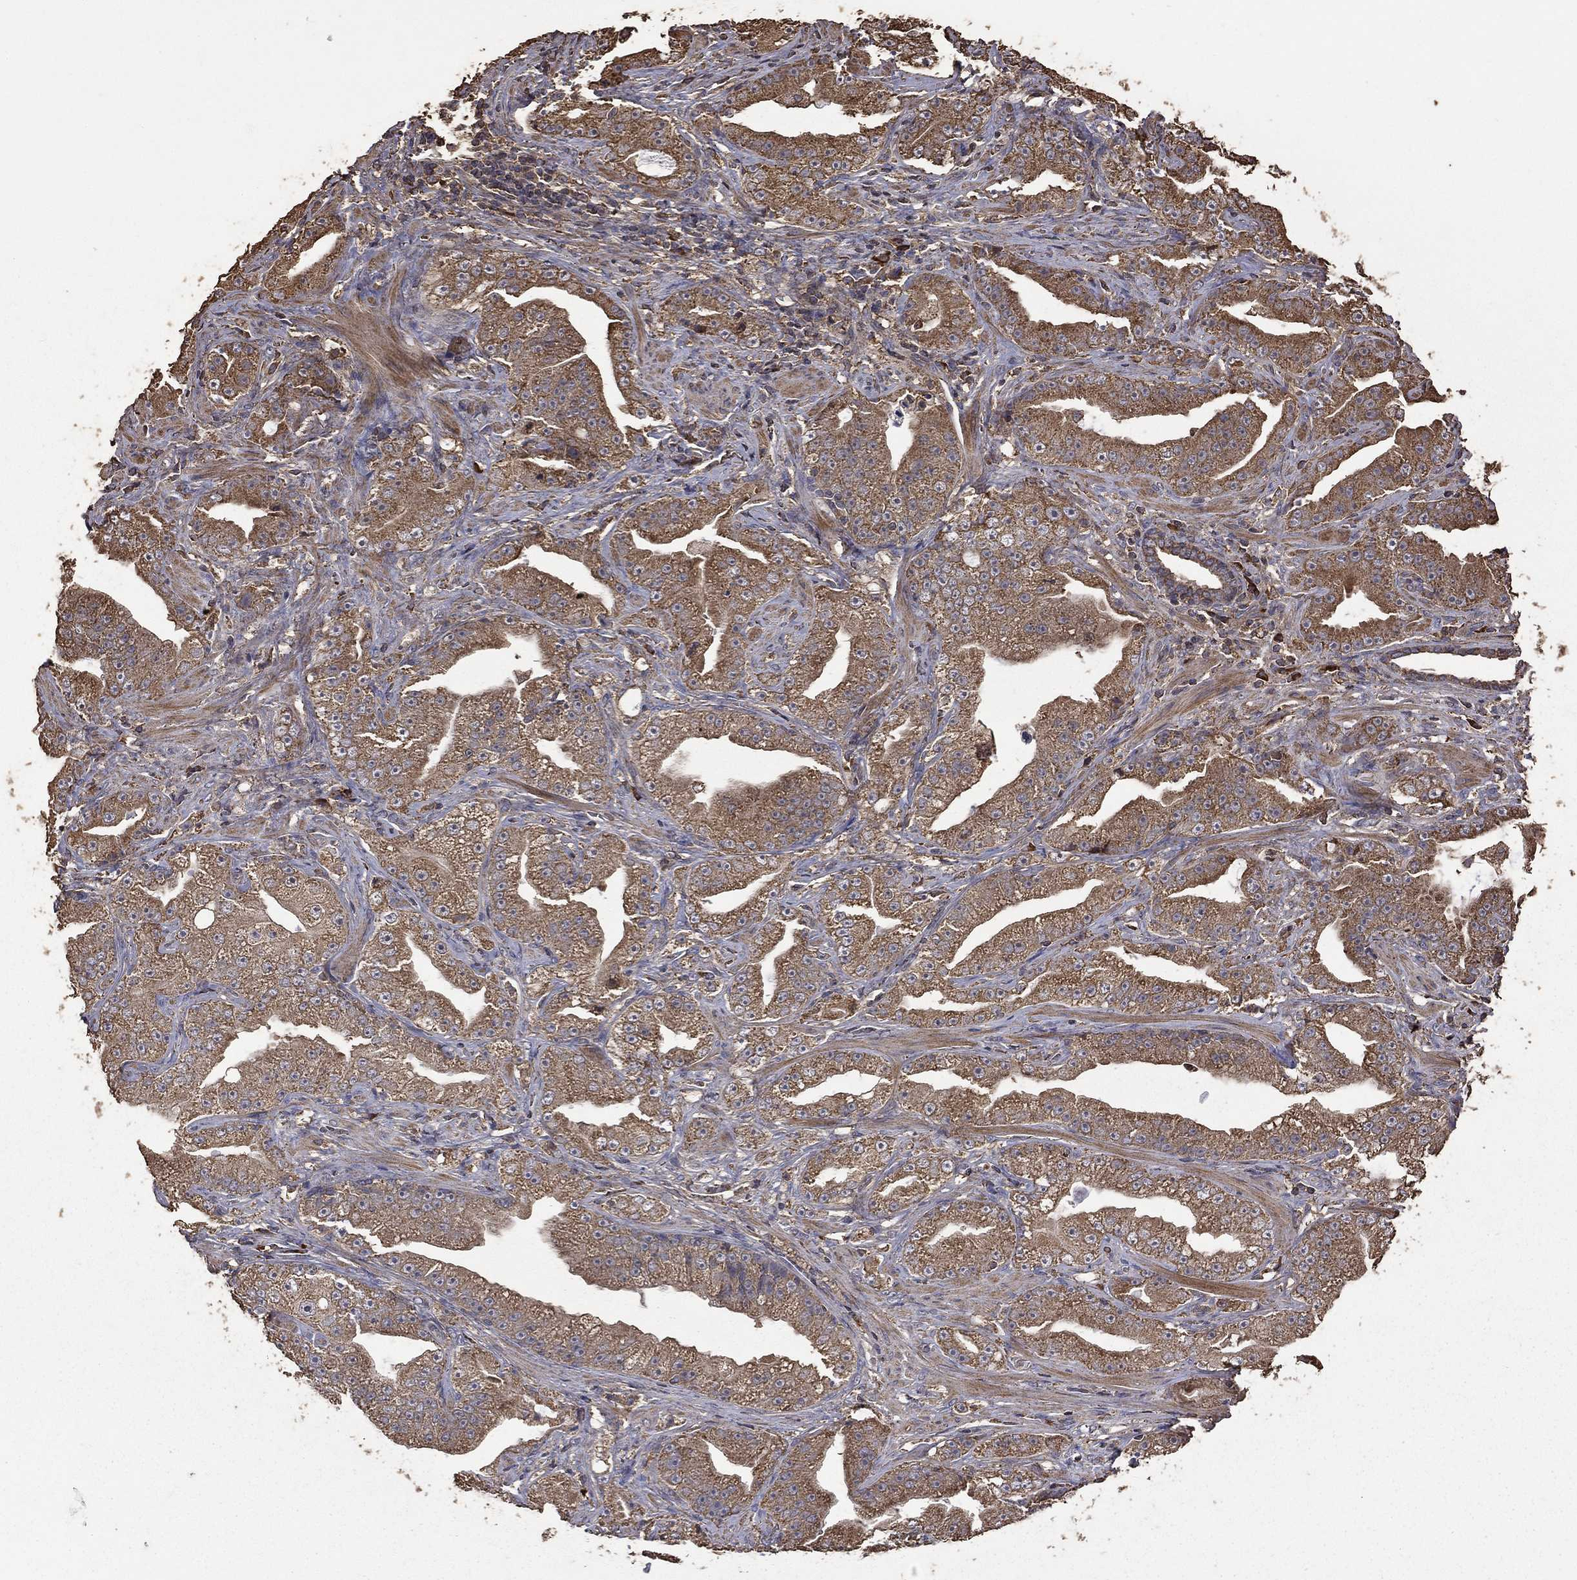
{"staining": {"intensity": "moderate", "quantity": ">75%", "location": "cytoplasmic/membranous"}, "tissue": "prostate cancer", "cell_type": "Tumor cells", "image_type": "cancer", "snomed": [{"axis": "morphology", "description": "Adenocarcinoma, Low grade"}, {"axis": "topography", "description": "Prostate"}], "caption": "Prostate adenocarcinoma (low-grade) stained with IHC displays moderate cytoplasmic/membranous positivity in approximately >75% of tumor cells.", "gene": "METTL27", "patient": {"sex": "male", "age": 62}}